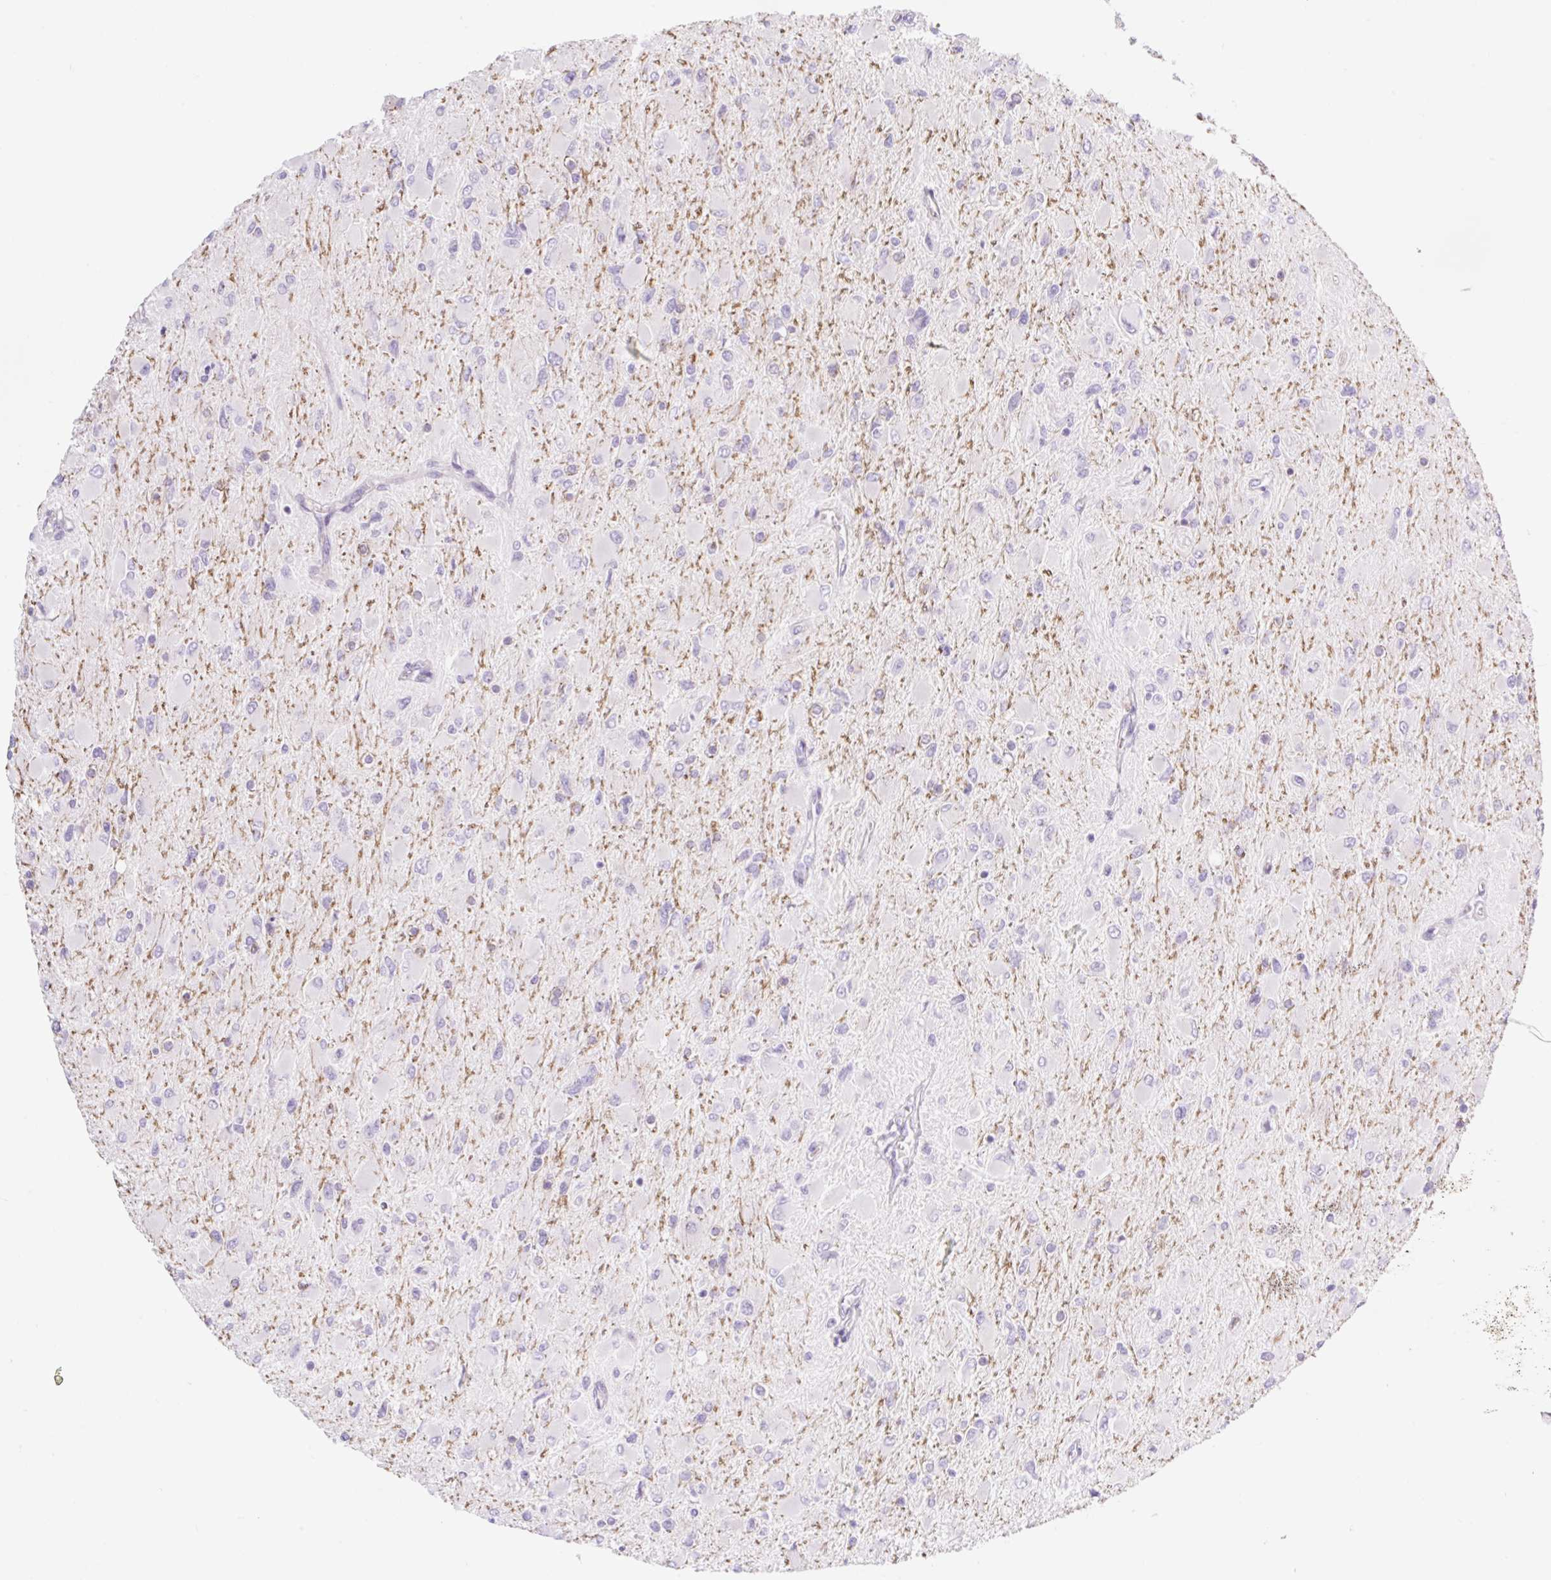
{"staining": {"intensity": "negative", "quantity": "none", "location": "none"}, "tissue": "glioma", "cell_type": "Tumor cells", "image_type": "cancer", "snomed": [{"axis": "morphology", "description": "Glioma, malignant, High grade"}, {"axis": "topography", "description": "Cerebral cortex"}], "caption": "The photomicrograph reveals no staining of tumor cells in glioma.", "gene": "BCAS1", "patient": {"sex": "female", "age": 36}}